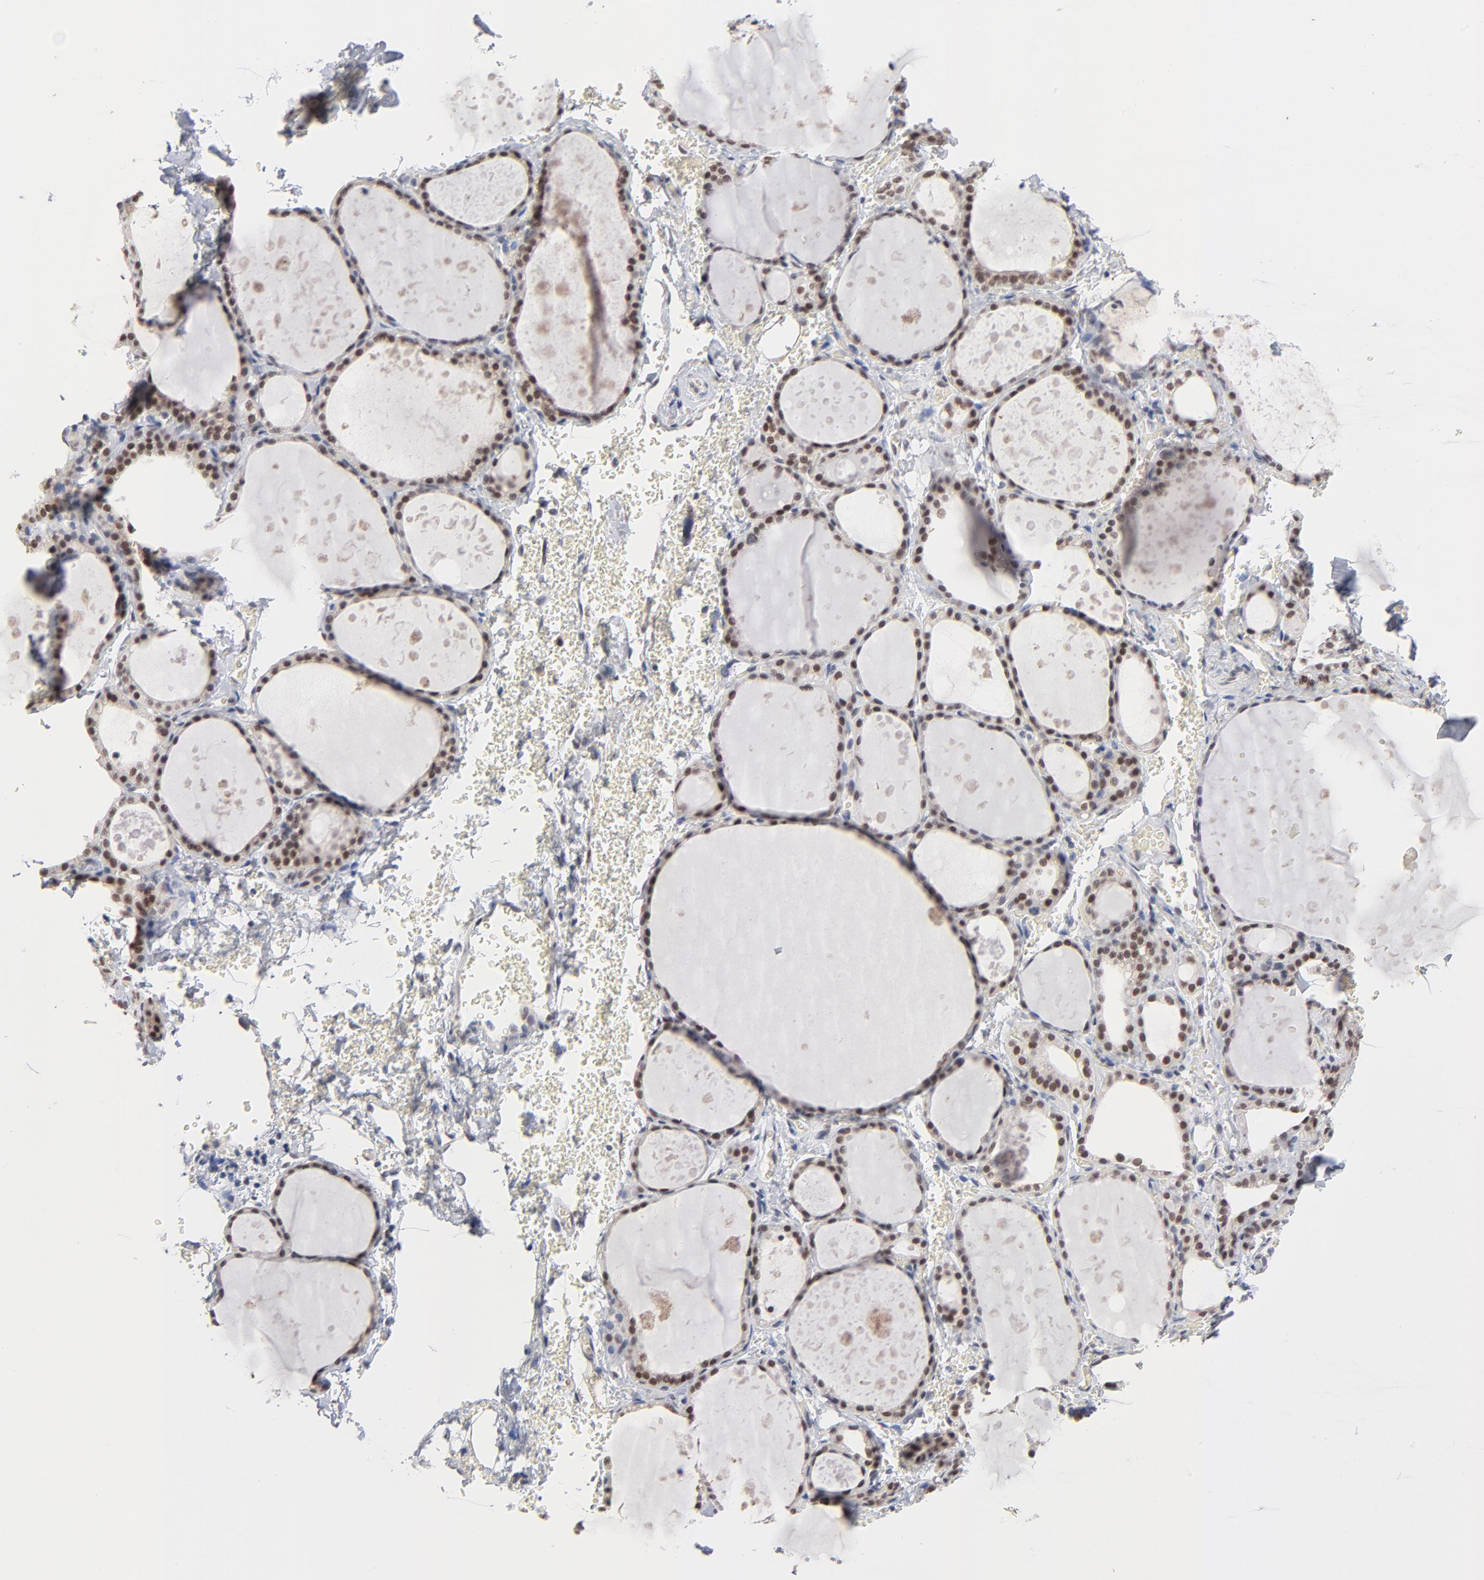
{"staining": {"intensity": "weak", "quantity": "25%-75%", "location": "nuclear"}, "tissue": "thyroid gland", "cell_type": "Glandular cells", "image_type": "normal", "snomed": [{"axis": "morphology", "description": "Normal tissue, NOS"}, {"axis": "topography", "description": "Thyroid gland"}], "caption": "The photomicrograph exhibits a brown stain indicating the presence of a protein in the nuclear of glandular cells in thyroid gland. The staining was performed using DAB, with brown indicating positive protein expression. Nuclei are stained blue with hematoxylin.", "gene": "MBIP", "patient": {"sex": "male", "age": 61}}